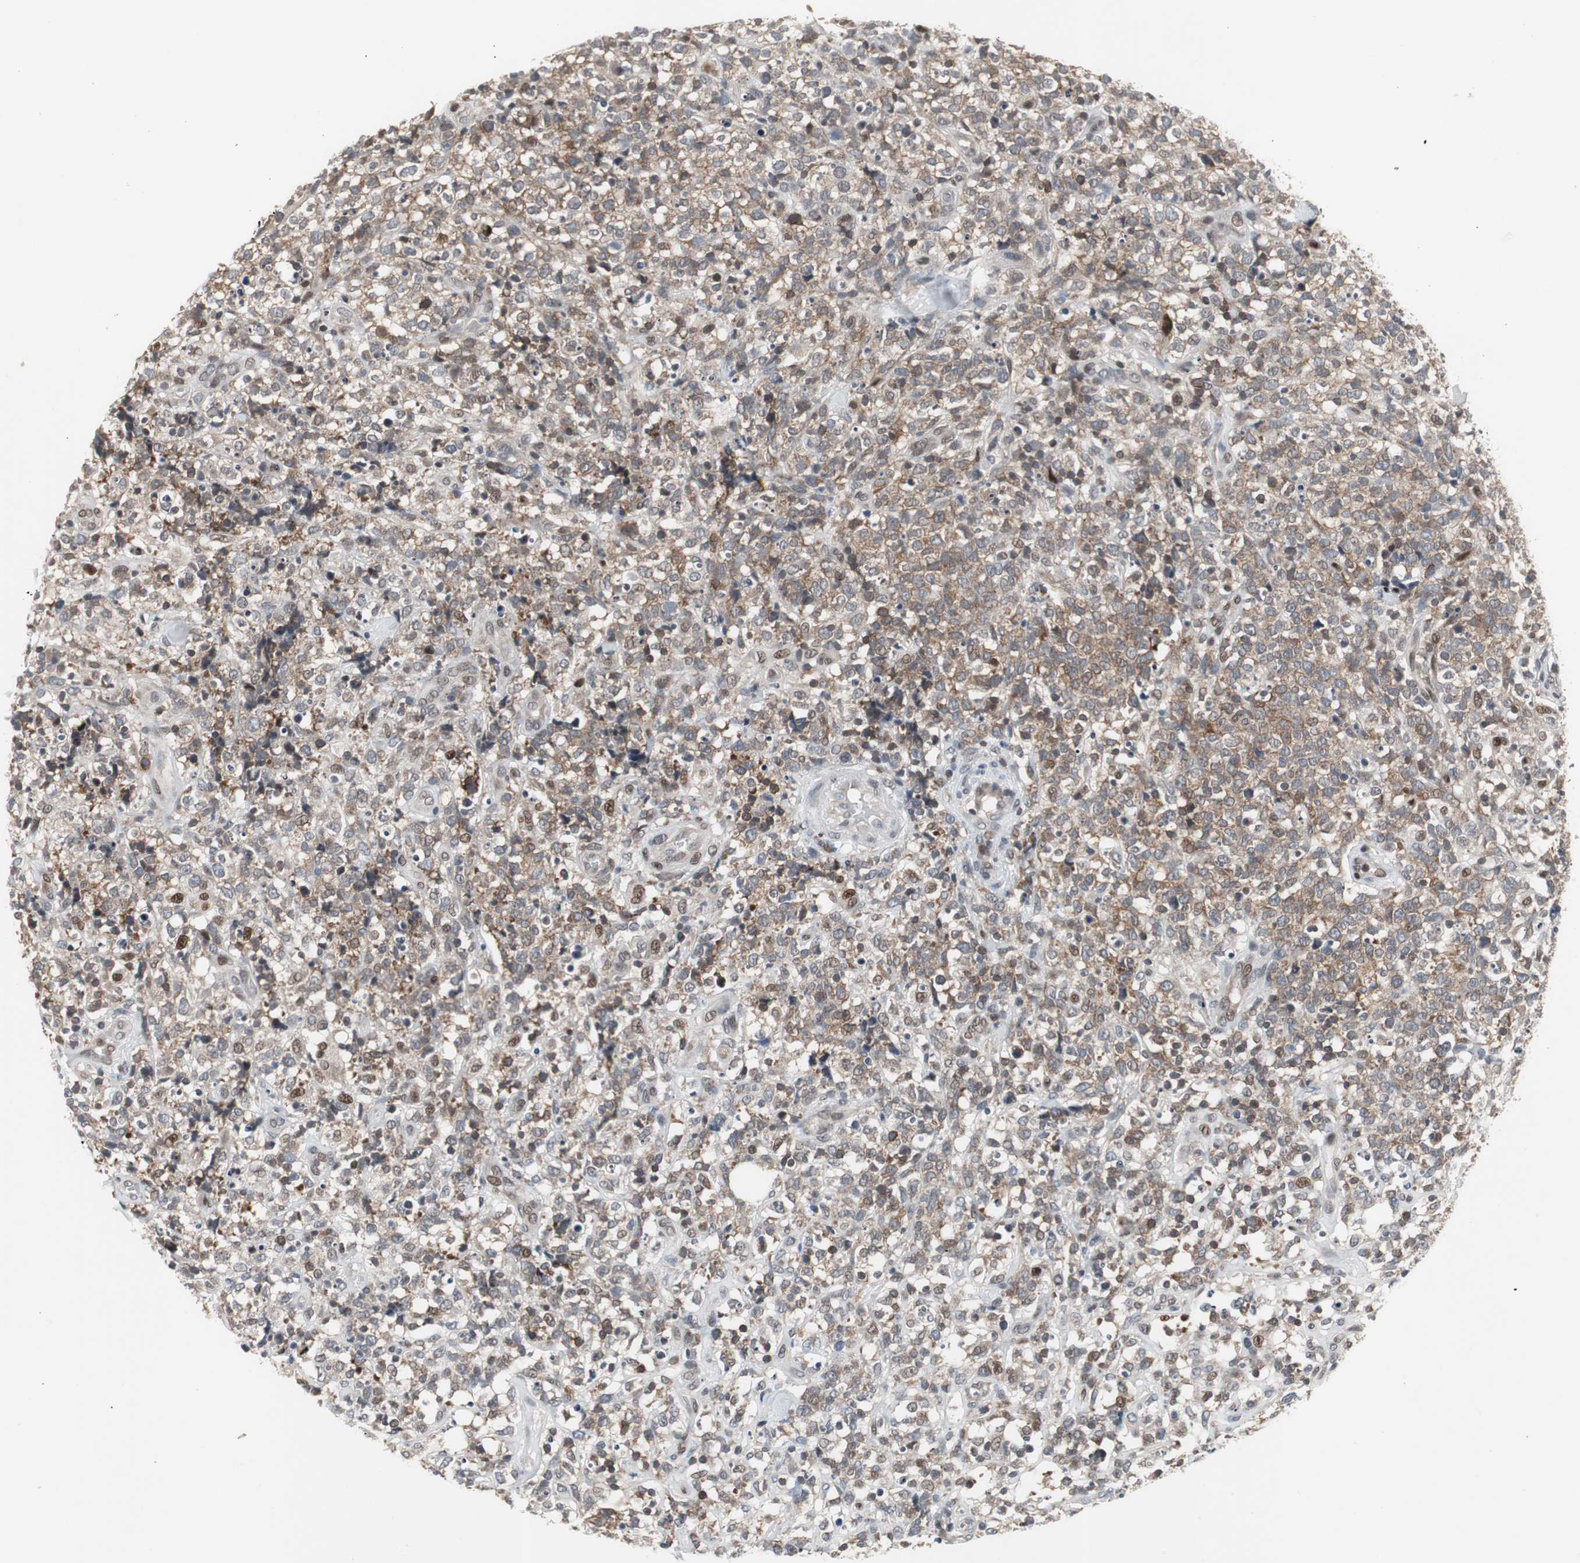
{"staining": {"intensity": "moderate", "quantity": "25%-75%", "location": "cytoplasmic/membranous,nuclear"}, "tissue": "lymphoma", "cell_type": "Tumor cells", "image_type": "cancer", "snomed": [{"axis": "morphology", "description": "Malignant lymphoma, non-Hodgkin's type, High grade"}, {"axis": "topography", "description": "Lymph node"}], "caption": "IHC photomicrograph of neoplastic tissue: human high-grade malignant lymphoma, non-Hodgkin's type stained using immunohistochemistry (IHC) reveals medium levels of moderate protein expression localized specifically in the cytoplasmic/membranous and nuclear of tumor cells, appearing as a cytoplasmic/membranous and nuclear brown color.", "gene": "GRK2", "patient": {"sex": "female", "age": 73}}